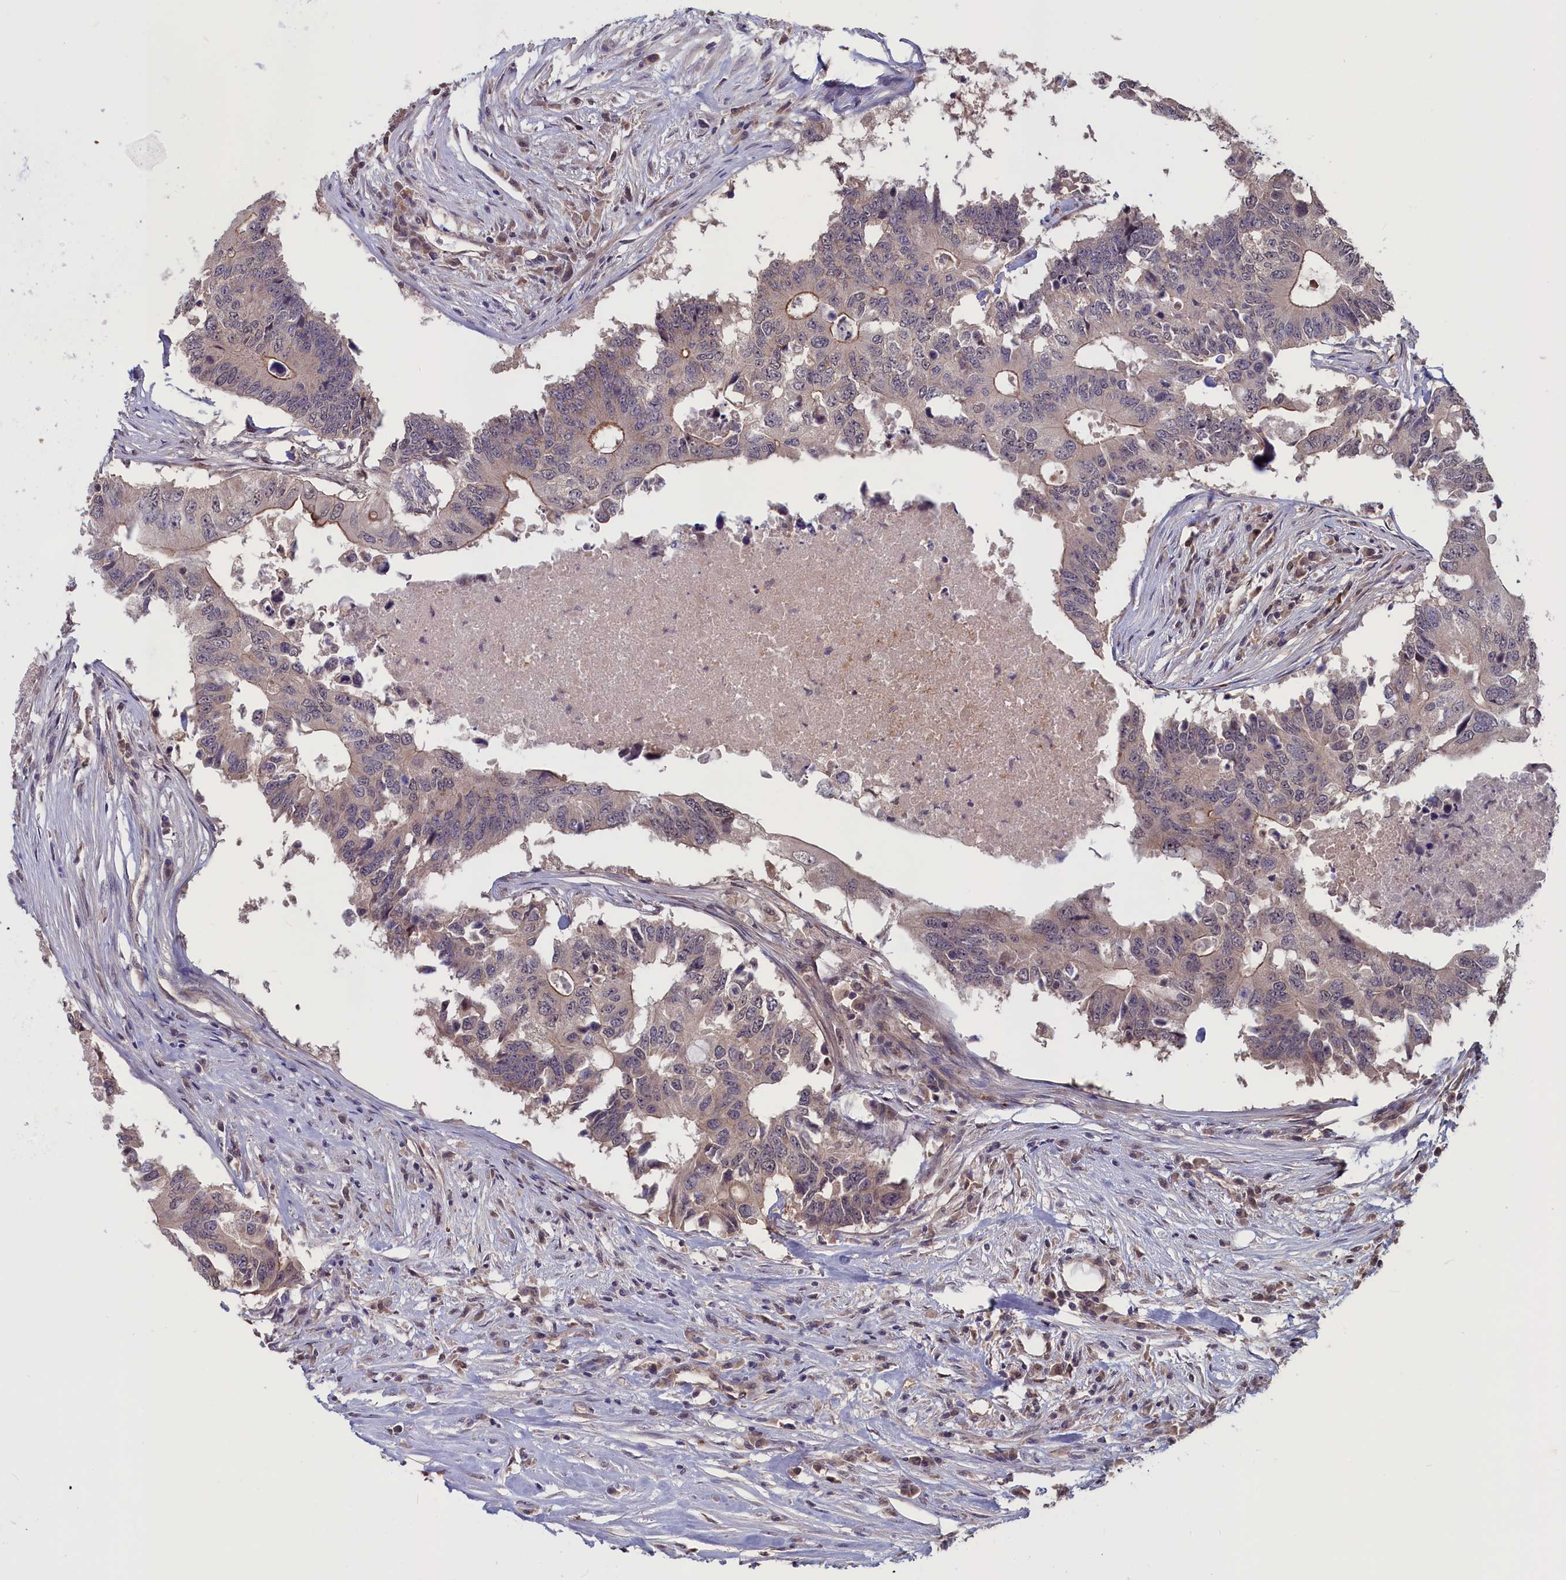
{"staining": {"intensity": "weak", "quantity": "<25%", "location": "cytoplasmic/membranous"}, "tissue": "colorectal cancer", "cell_type": "Tumor cells", "image_type": "cancer", "snomed": [{"axis": "morphology", "description": "Adenocarcinoma, NOS"}, {"axis": "topography", "description": "Colon"}], "caption": "Immunohistochemistry (IHC) of human adenocarcinoma (colorectal) demonstrates no staining in tumor cells.", "gene": "PLP2", "patient": {"sex": "male", "age": 71}}